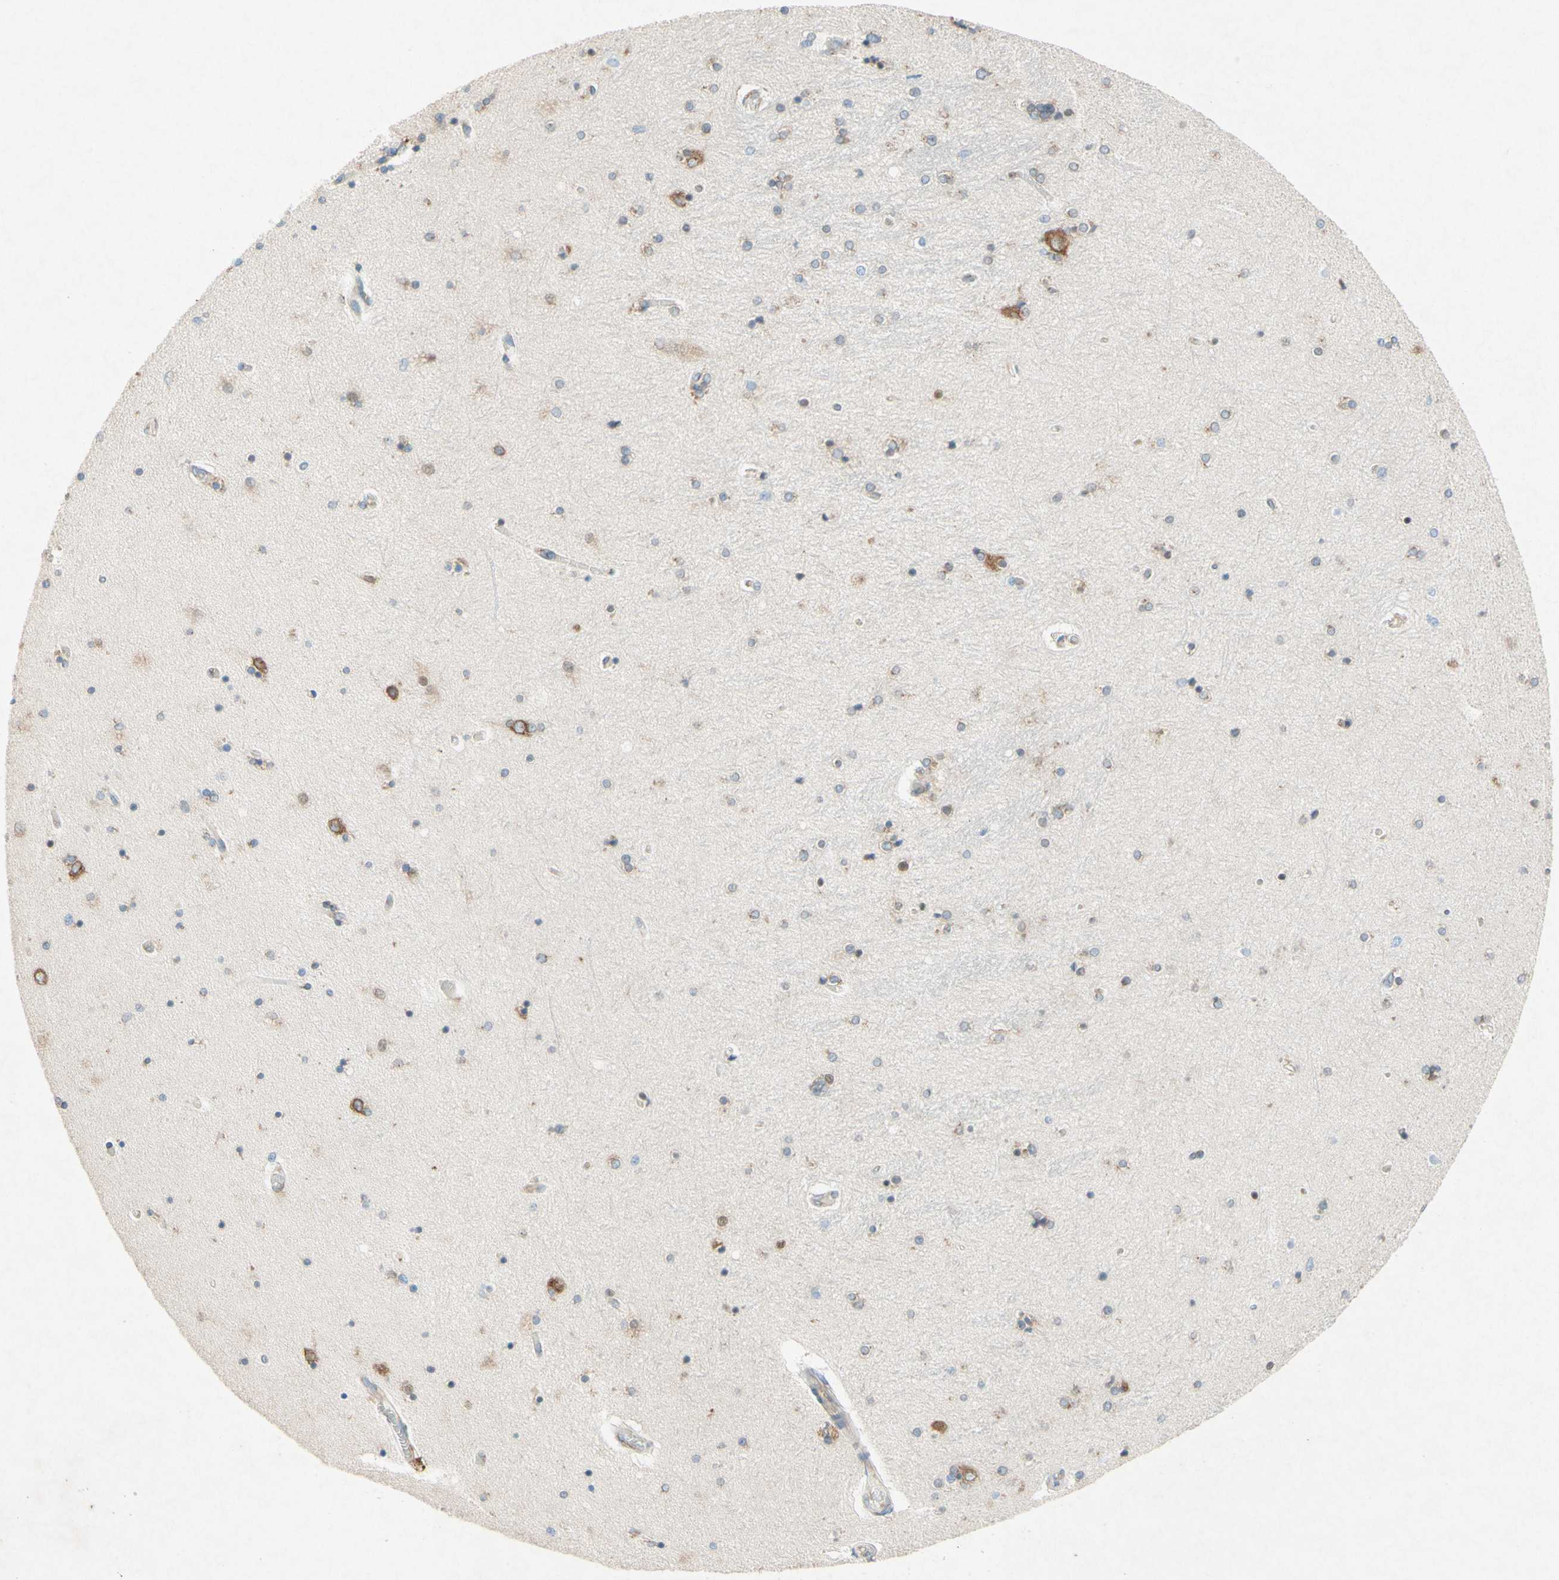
{"staining": {"intensity": "moderate", "quantity": "<25%", "location": "cytoplasmic/membranous"}, "tissue": "hippocampus", "cell_type": "Glial cells", "image_type": "normal", "snomed": [{"axis": "morphology", "description": "Normal tissue, NOS"}, {"axis": "topography", "description": "Hippocampus"}], "caption": "Approximately <25% of glial cells in unremarkable human hippocampus reveal moderate cytoplasmic/membranous protein staining as visualized by brown immunohistochemical staining.", "gene": "PABPC1", "patient": {"sex": "female", "age": 54}}